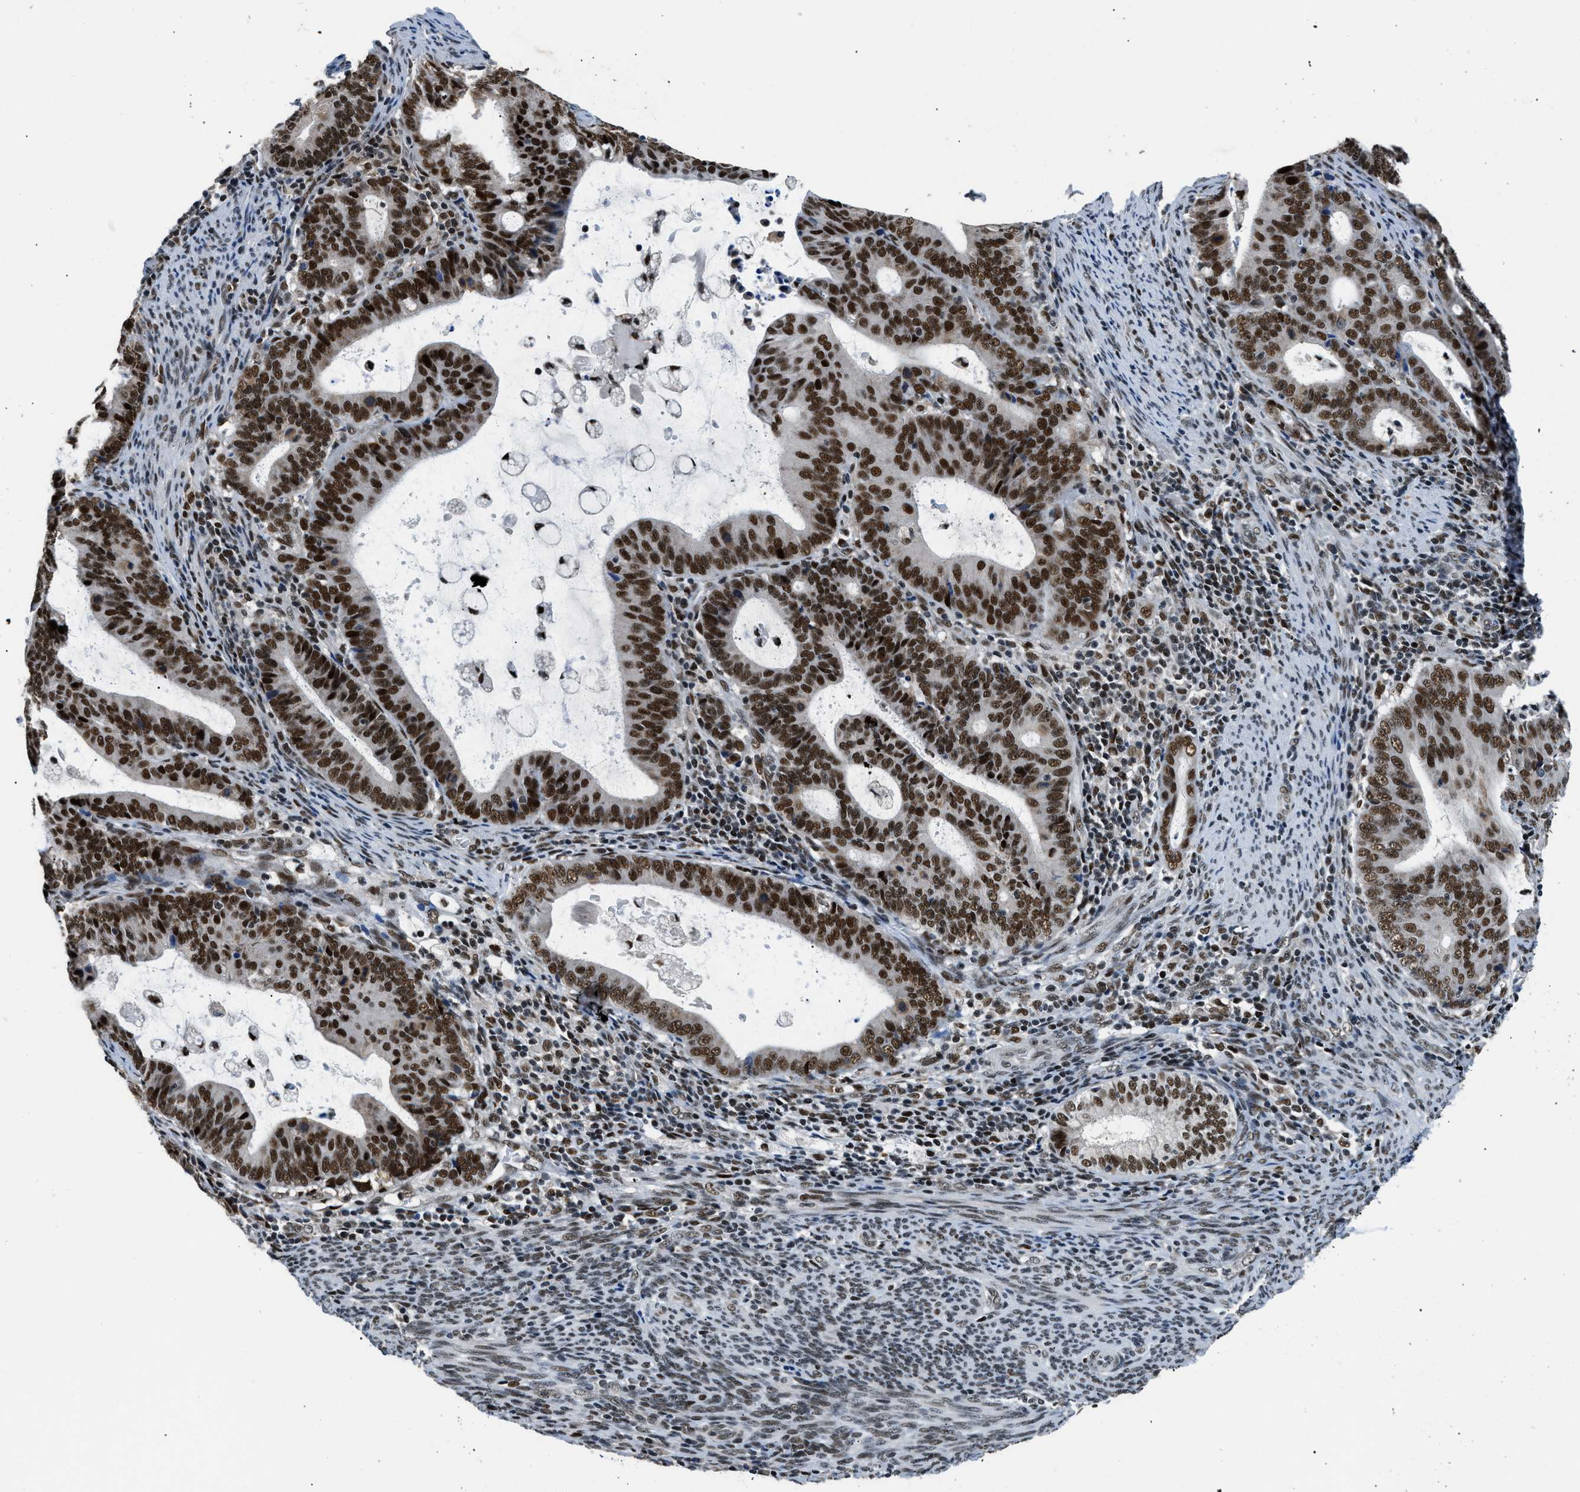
{"staining": {"intensity": "strong", "quantity": ">75%", "location": "nuclear"}, "tissue": "endometrial cancer", "cell_type": "Tumor cells", "image_type": "cancer", "snomed": [{"axis": "morphology", "description": "Adenocarcinoma, NOS"}, {"axis": "topography", "description": "Uterus"}], "caption": "Tumor cells exhibit high levels of strong nuclear expression in approximately >75% of cells in endometrial cancer (adenocarcinoma). Nuclei are stained in blue.", "gene": "KDM3B", "patient": {"sex": "female", "age": 83}}